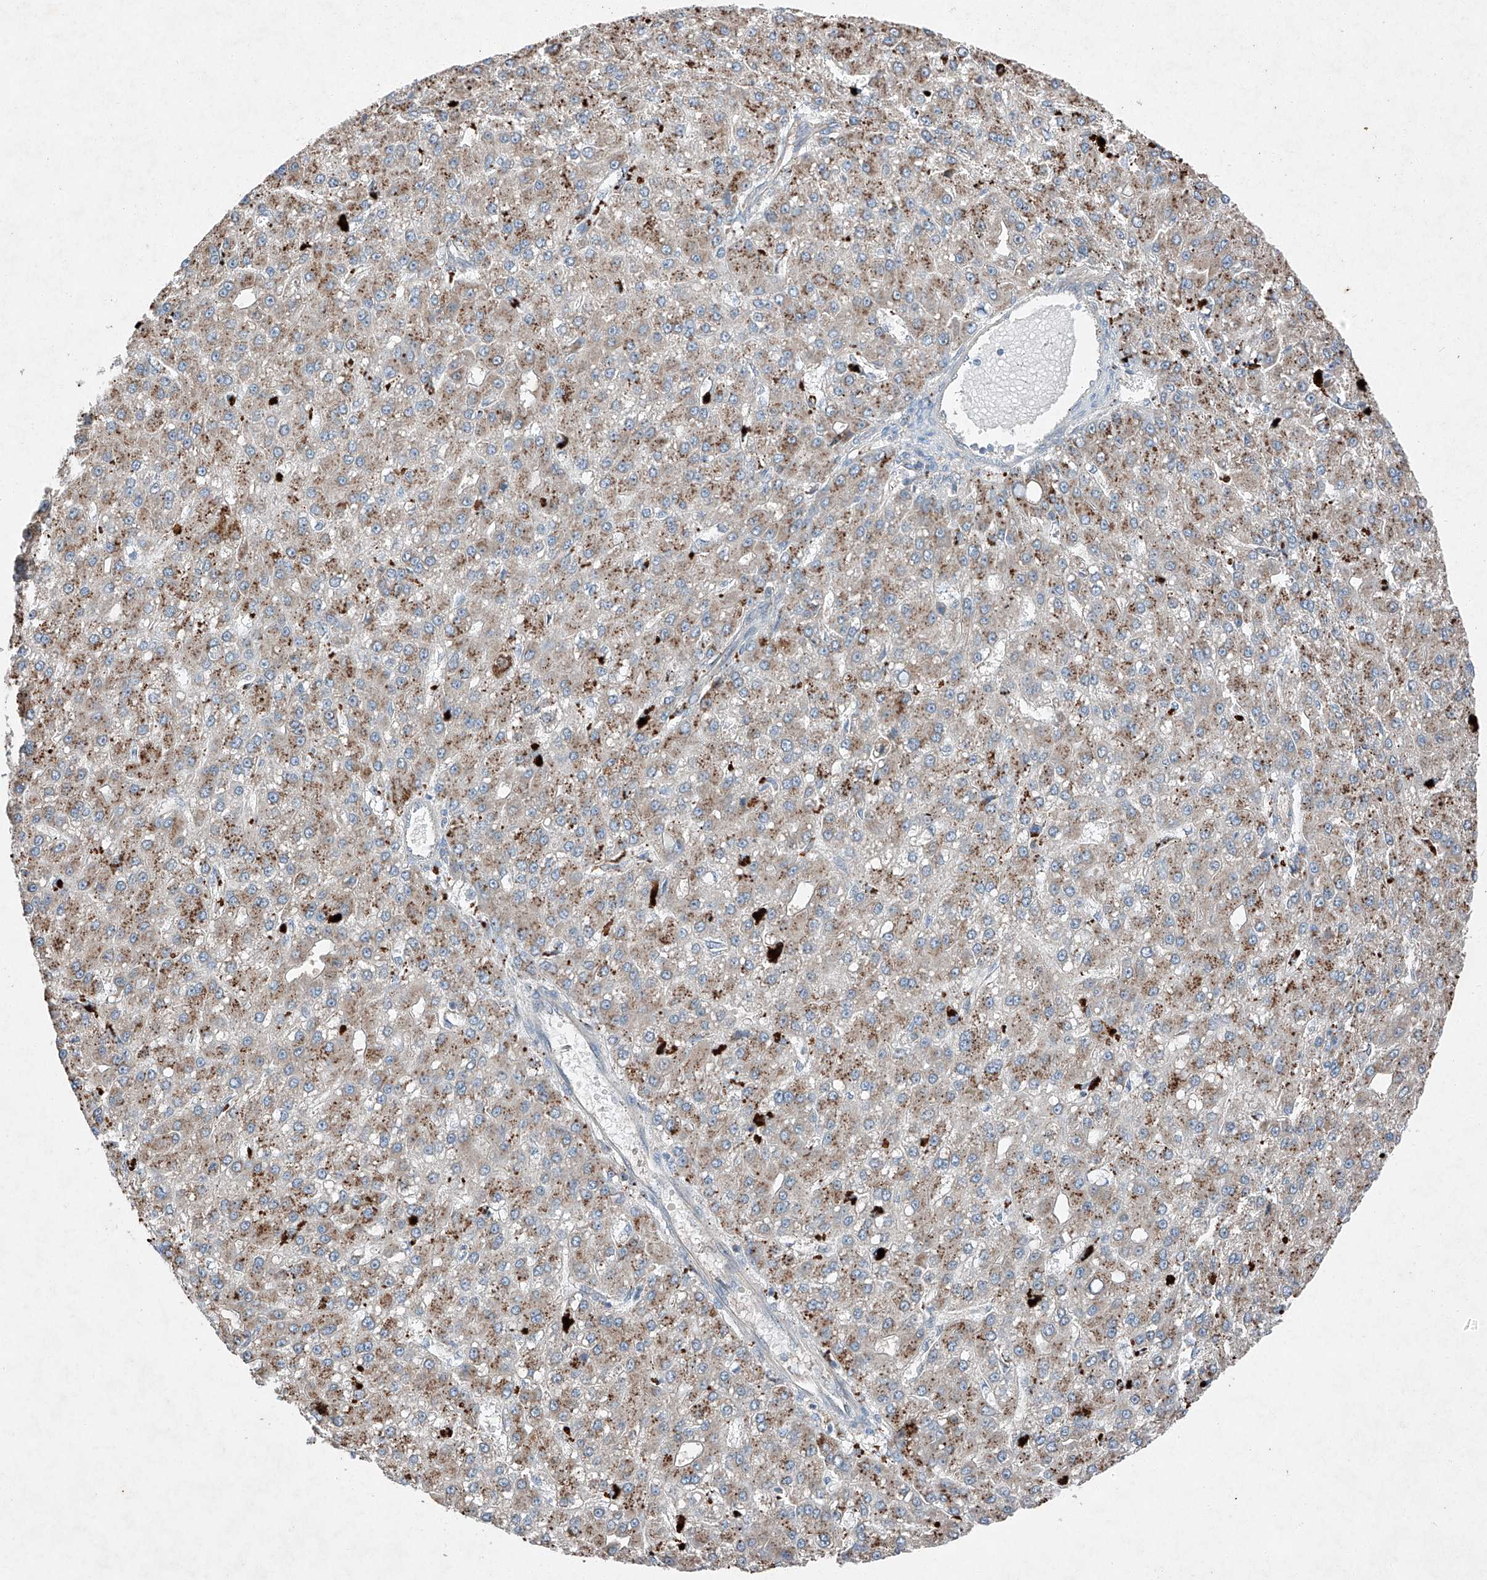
{"staining": {"intensity": "moderate", "quantity": ">75%", "location": "cytoplasmic/membranous"}, "tissue": "liver cancer", "cell_type": "Tumor cells", "image_type": "cancer", "snomed": [{"axis": "morphology", "description": "Carcinoma, Hepatocellular, NOS"}, {"axis": "topography", "description": "Liver"}], "caption": "Brown immunohistochemical staining in human liver cancer (hepatocellular carcinoma) shows moderate cytoplasmic/membranous expression in about >75% of tumor cells. (DAB IHC, brown staining for protein, blue staining for nuclei).", "gene": "RUSC1", "patient": {"sex": "male", "age": 67}}